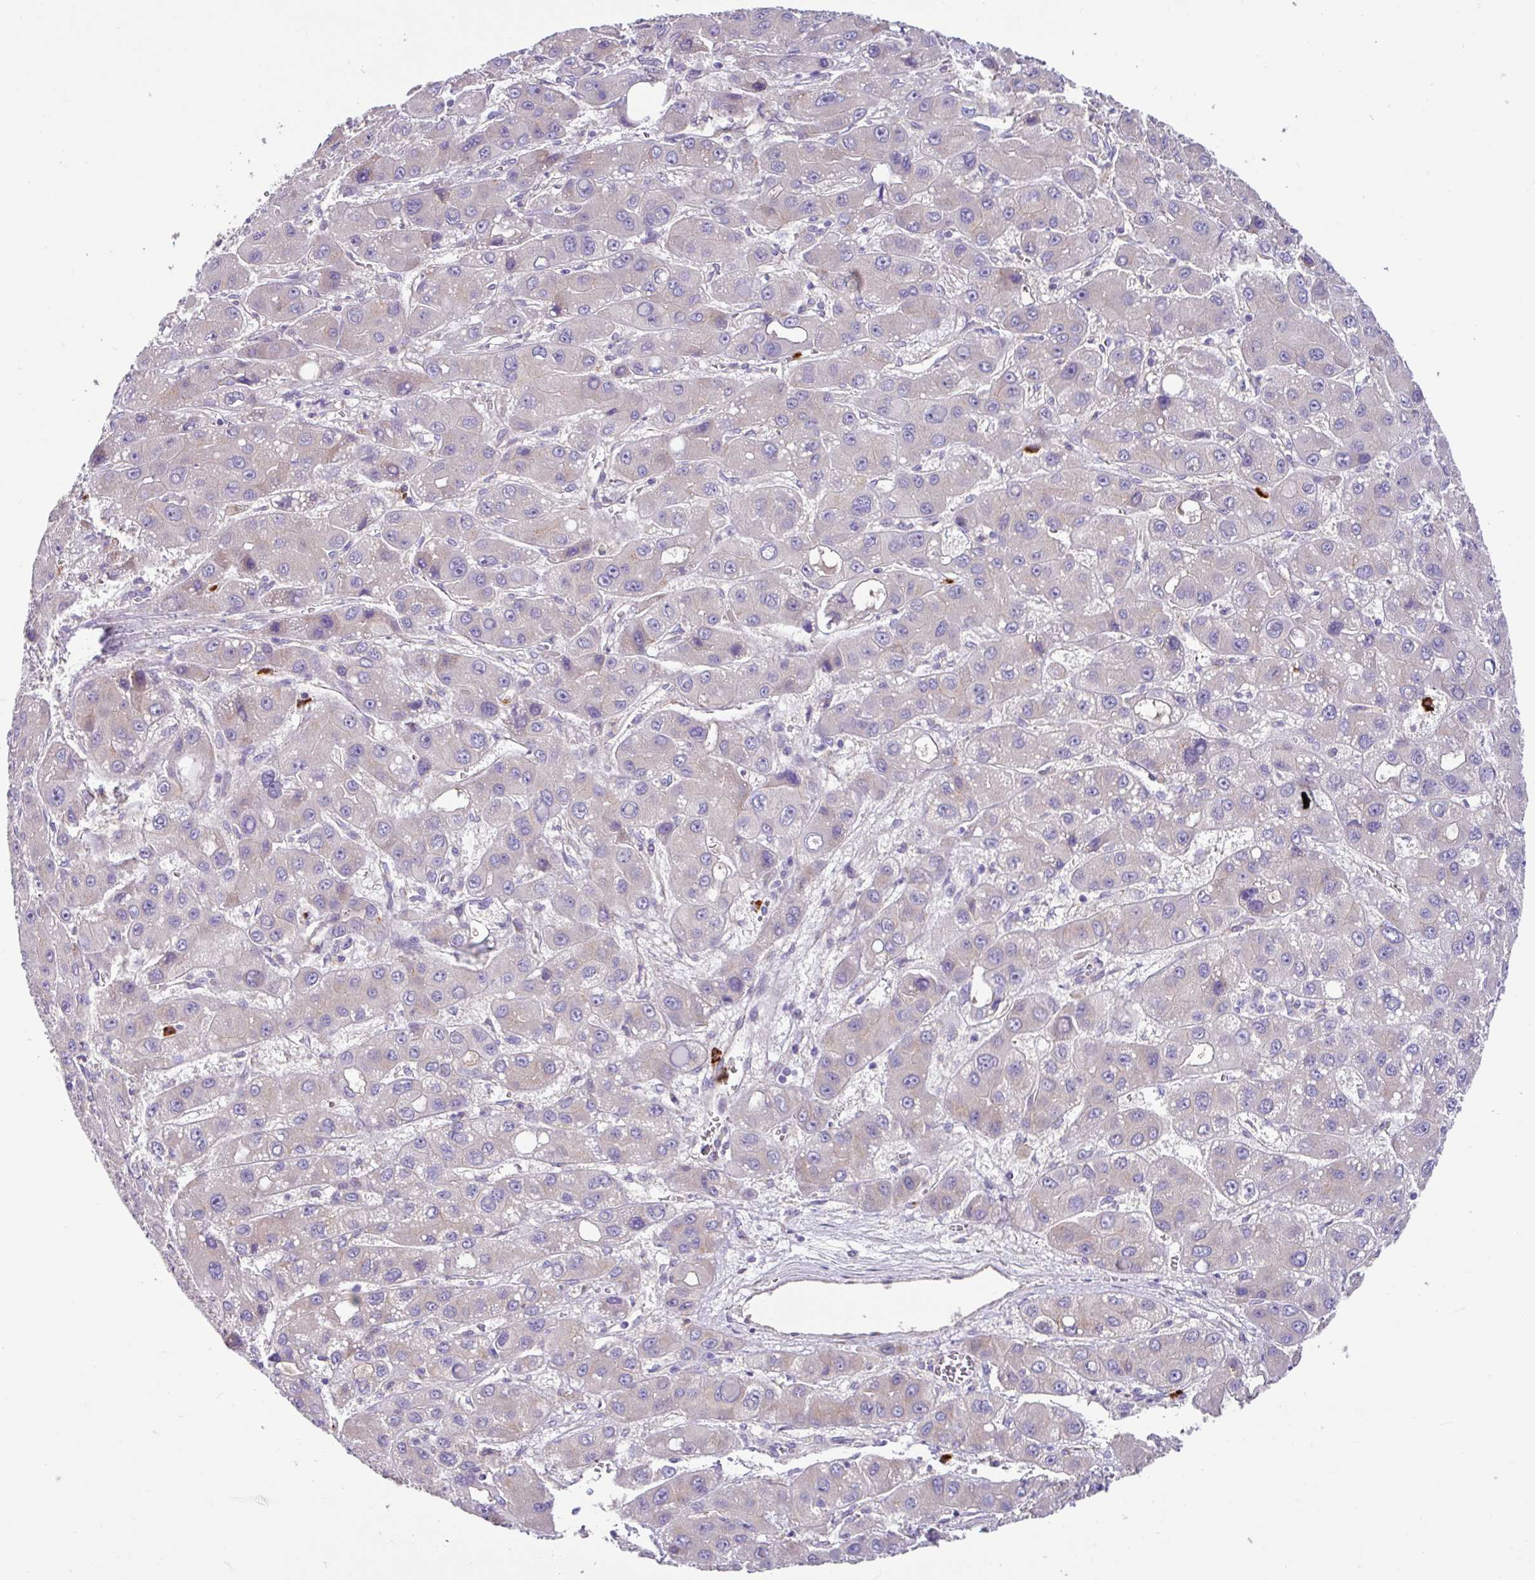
{"staining": {"intensity": "negative", "quantity": "none", "location": "none"}, "tissue": "liver cancer", "cell_type": "Tumor cells", "image_type": "cancer", "snomed": [{"axis": "morphology", "description": "Carcinoma, Hepatocellular, NOS"}, {"axis": "topography", "description": "Liver"}], "caption": "Immunohistochemistry (IHC) micrograph of human liver hepatocellular carcinoma stained for a protein (brown), which demonstrates no positivity in tumor cells.", "gene": "CRISP3", "patient": {"sex": "male", "age": 55}}